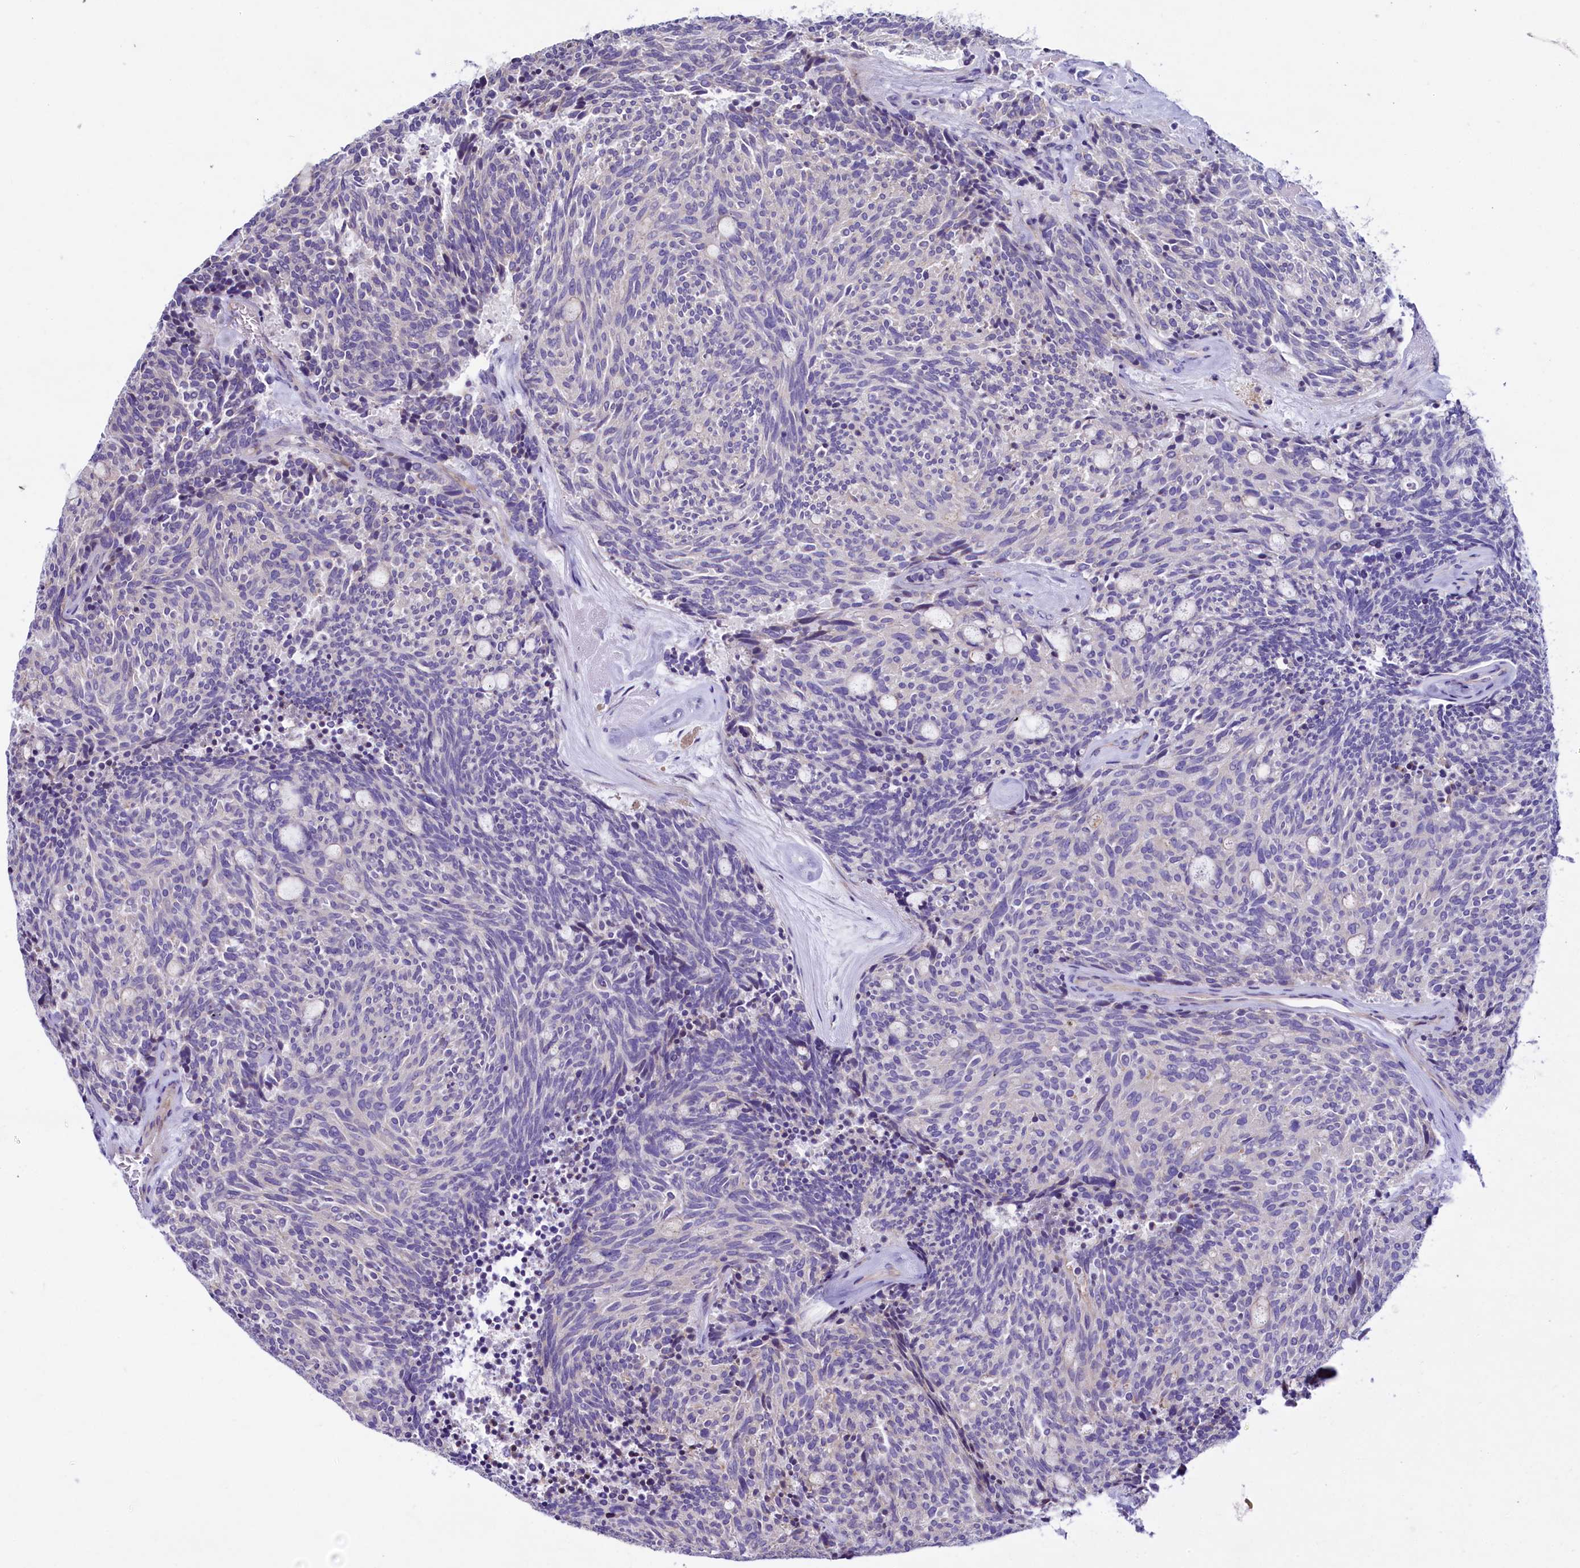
{"staining": {"intensity": "negative", "quantity": "none", "location": "none"}, "tissue": "carcinoid", "cell_type": "Tumor cells", "image_type": "cancer", "snomed": [{"axis": "morphology", "description": "Carcinoid, malignant, NOS"}, {"axis": "topography", "description": "Pancreas"}], "caption": "Tumor cells show no significant protein expression in carcinoid.", "gene": "KRBOX5", "patient": {"sex": "female", "age": 54}}